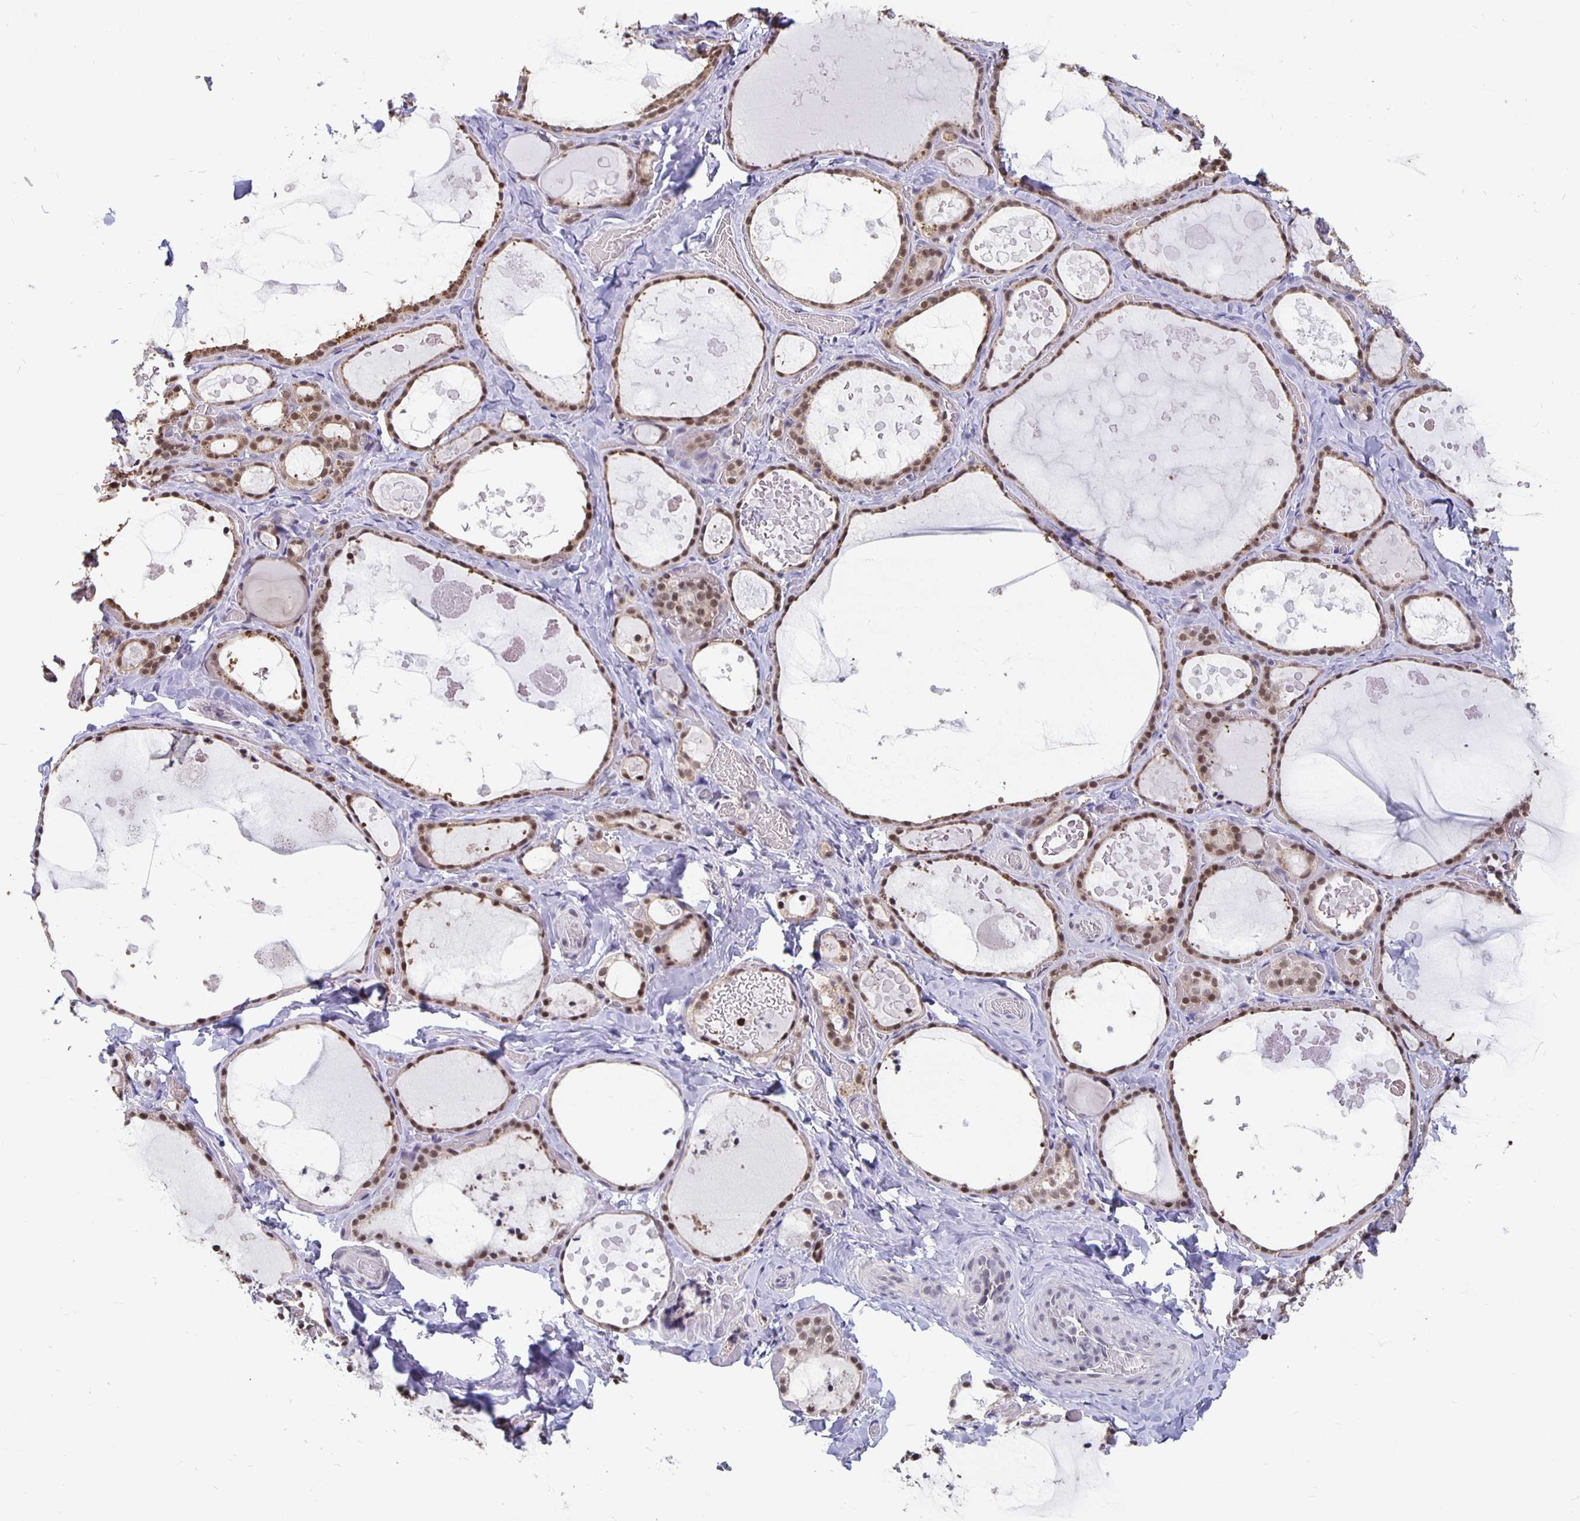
{"staining": {"intensity": "moderate", "quantity": ">75%", "location": "nuclear"}, "tissue": "thyroid gland", "cell_type": "Glandular cells", "image_type": "normal", "snomed": [{"axis": "morphology", "description": "Normal tissue, NOS"}, {"axis": "topography", "description": "Thyroid gland"}], "caption": "A micrograph of thyroid gland stained for a protein exhibits moderate nuclear brown staining in glandular cells. The protein is shown in brown color, while the nuclei are stained blue.", "gene": "ZNF691", "patient": {"sex": "female", "age": 56}}